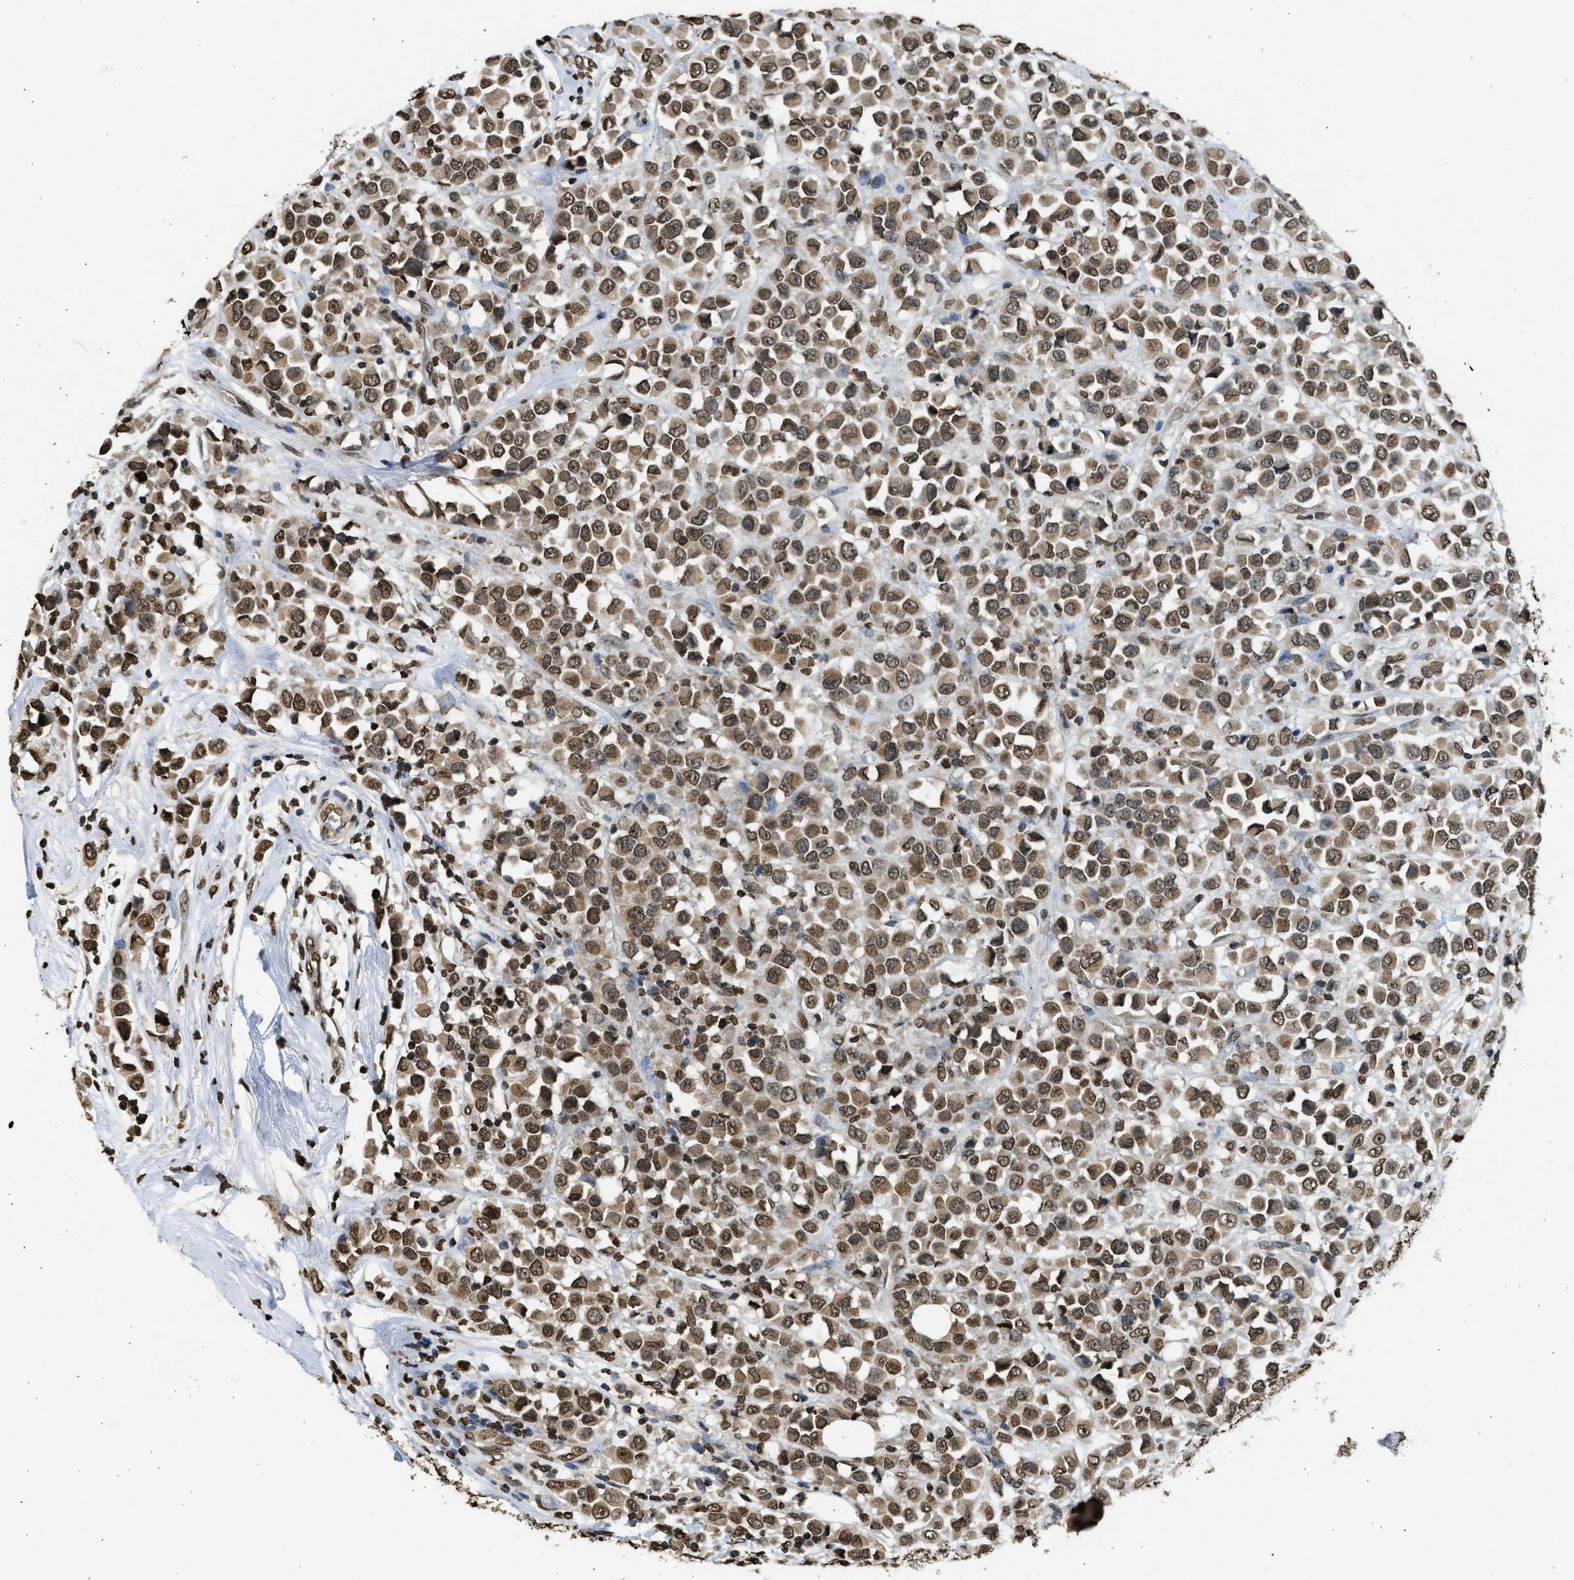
{"staining": {"intensity": "moderate", "quantity": ">75%", "location": "nuclear"}, "tissue": "breast cancer", "cell_type": "Tumor cells", "image_type": "cancer", "snomed": [{"axis": "morphology", "description": "Duct carcinoma"}, {"axis": "topography", "description": "Breast"}], "caption": "This is an image of IHC staining of breast cancer, which shows moderate expression in the nuclear of tumor cells.", "gene": "RRAGC", "patient": {"sex": "female", "age": 61}}